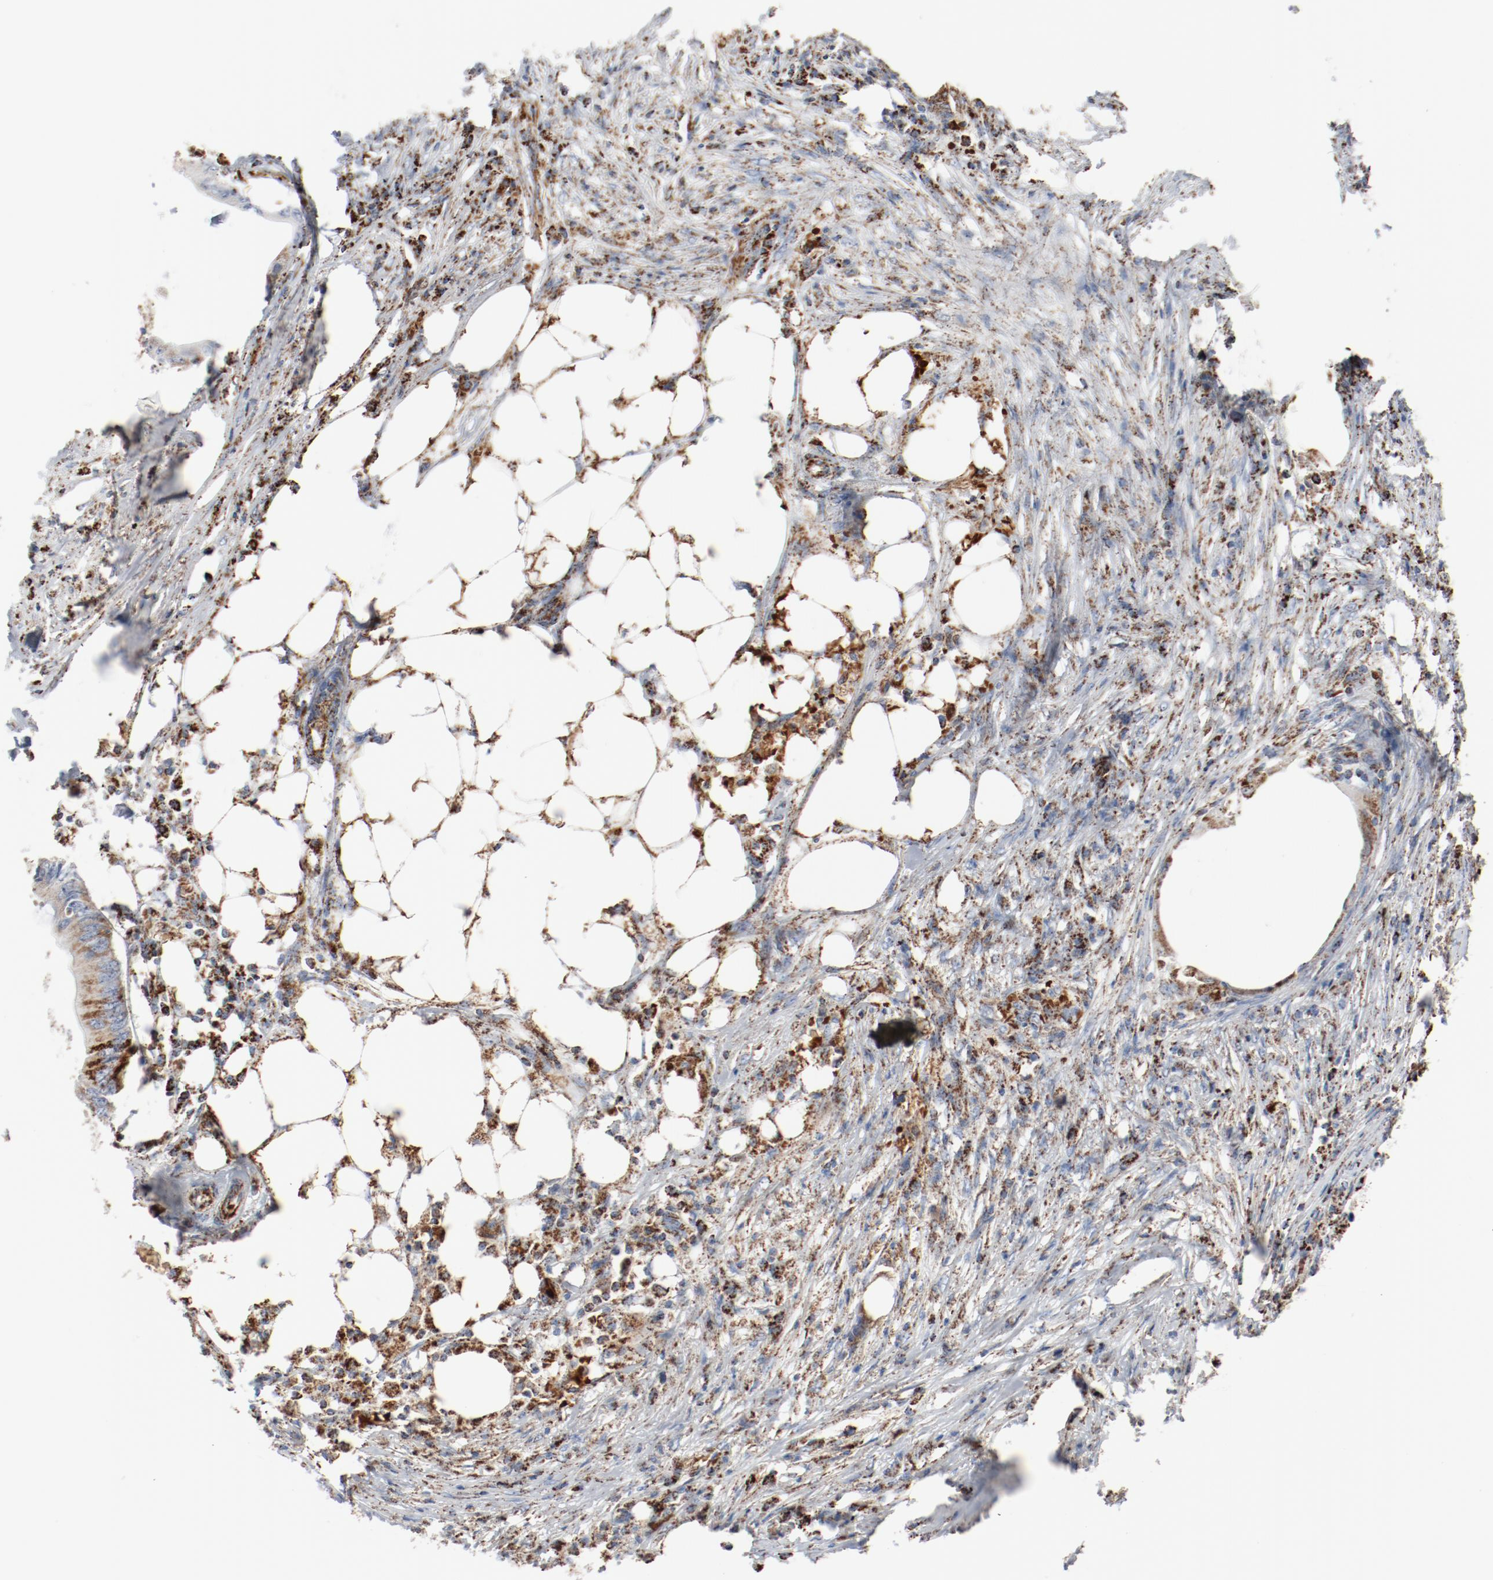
{"staining": {"intensity": "moderate", "quantity": ">75%", "location": "cytoplasmic/membranous"}, "tissue": "colorectal cancer", "cell_type": "Tumor cells", "image_type": "cancer", "snomed": [{"axis": "morphology", "description": "Adenocarcinoma, NOS"}, {"axis": "topography", "description": "Colon"}], "caption": "Colorectal cancer (adenocarcinoma) stained with a protein marker reveals moderate staining in tumor cells.", "gene": "NDUFB8", "patient": {"sex": "male", "age": 71}}